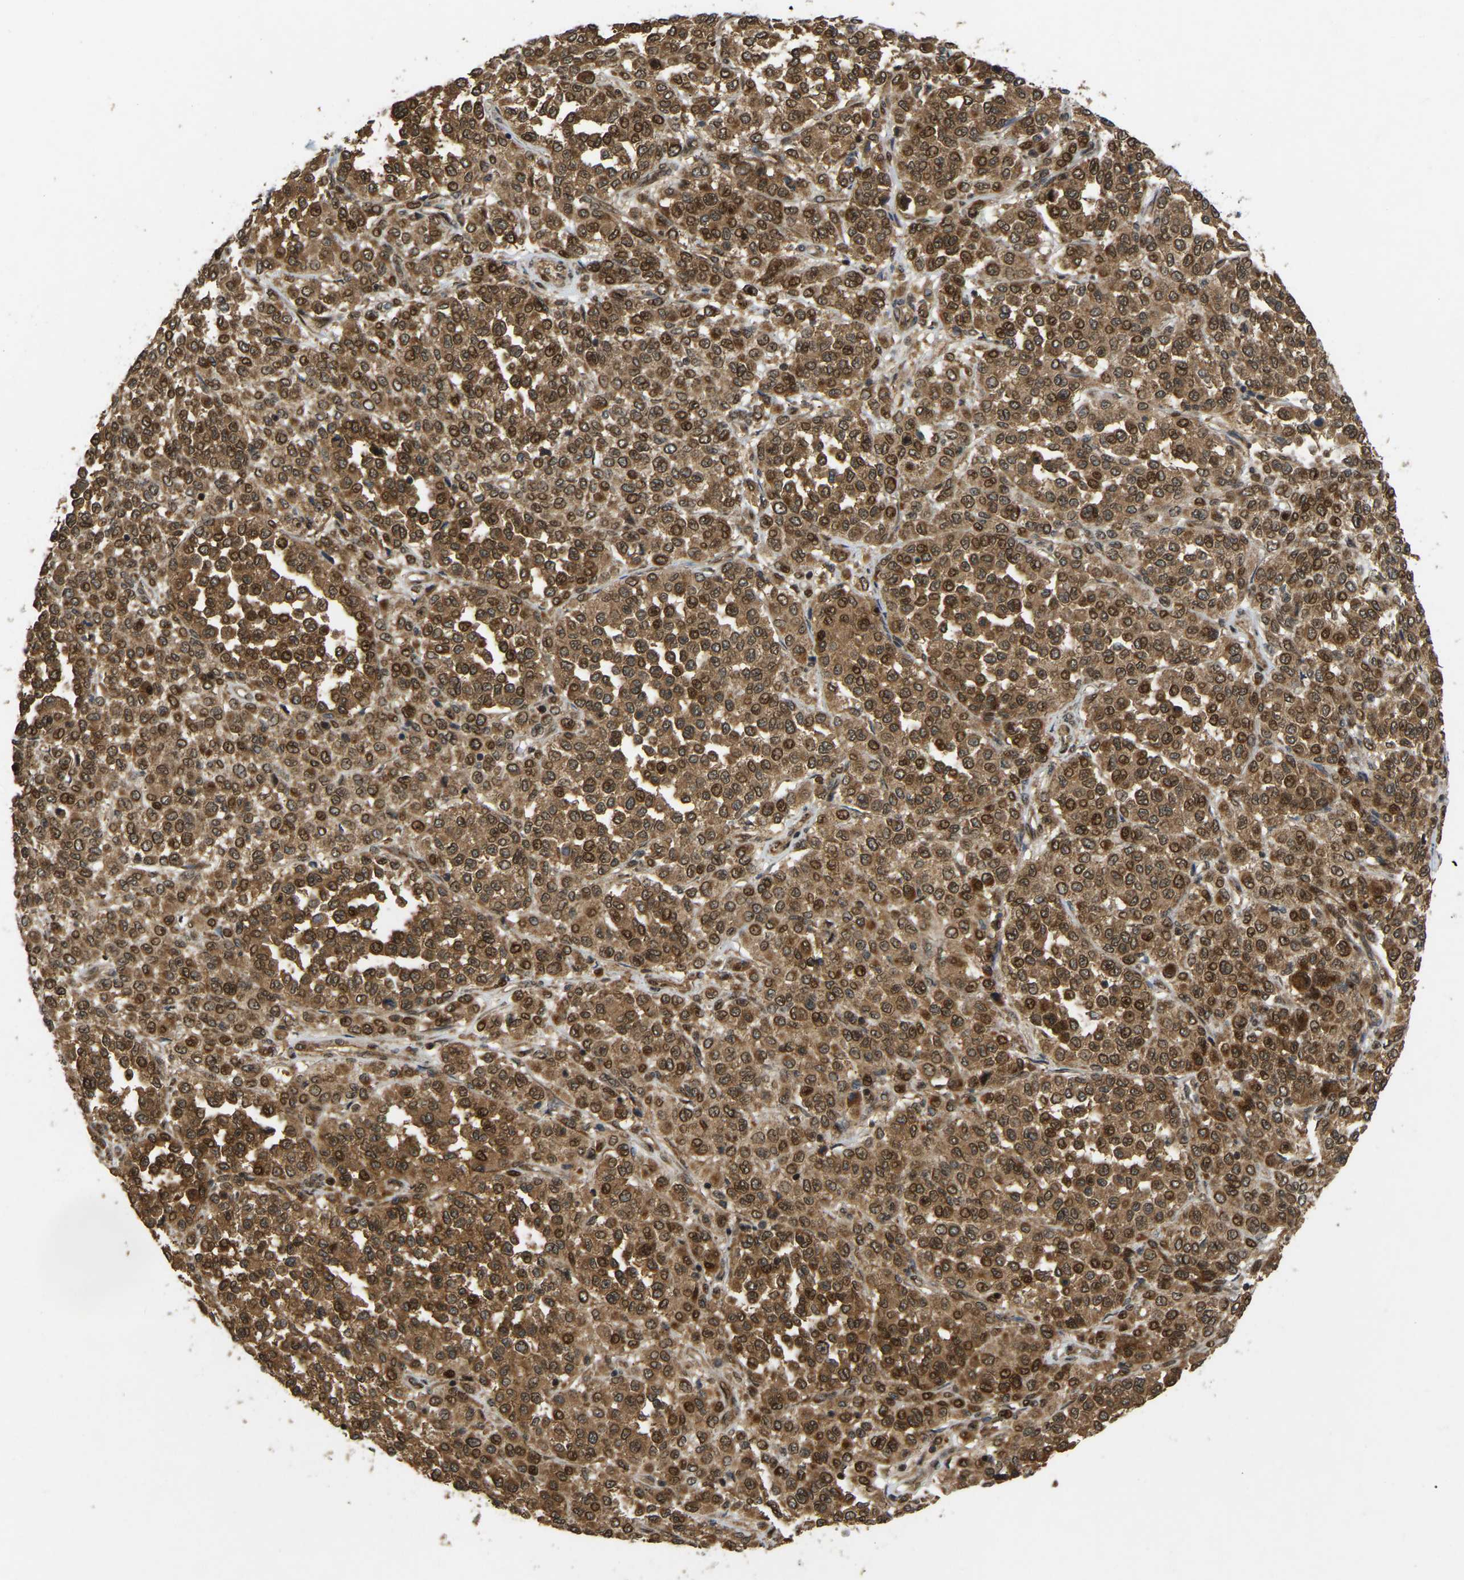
{"staining": {"intensity": "strong", "quantity": ">75%", "location": "cytoplasmic/membranous,nuclear"}, "tissue": "melanoma", "cell_type": "Tumor cells", "image_type": "cancer", "snomed": [{"axis": "morphology", "description": "Malignant melanoma, Metastatic site"}, {"axis": "topography", "description": "Pancreas"}], "caption": "A brown stain shows strong cytoplasmic/membranous and nuclear expression of a protein in malignant melanoma (metastatic site) tumor cells.", "gene": "KIAA1549", "patient": {"sex": "female", "age": 30}}